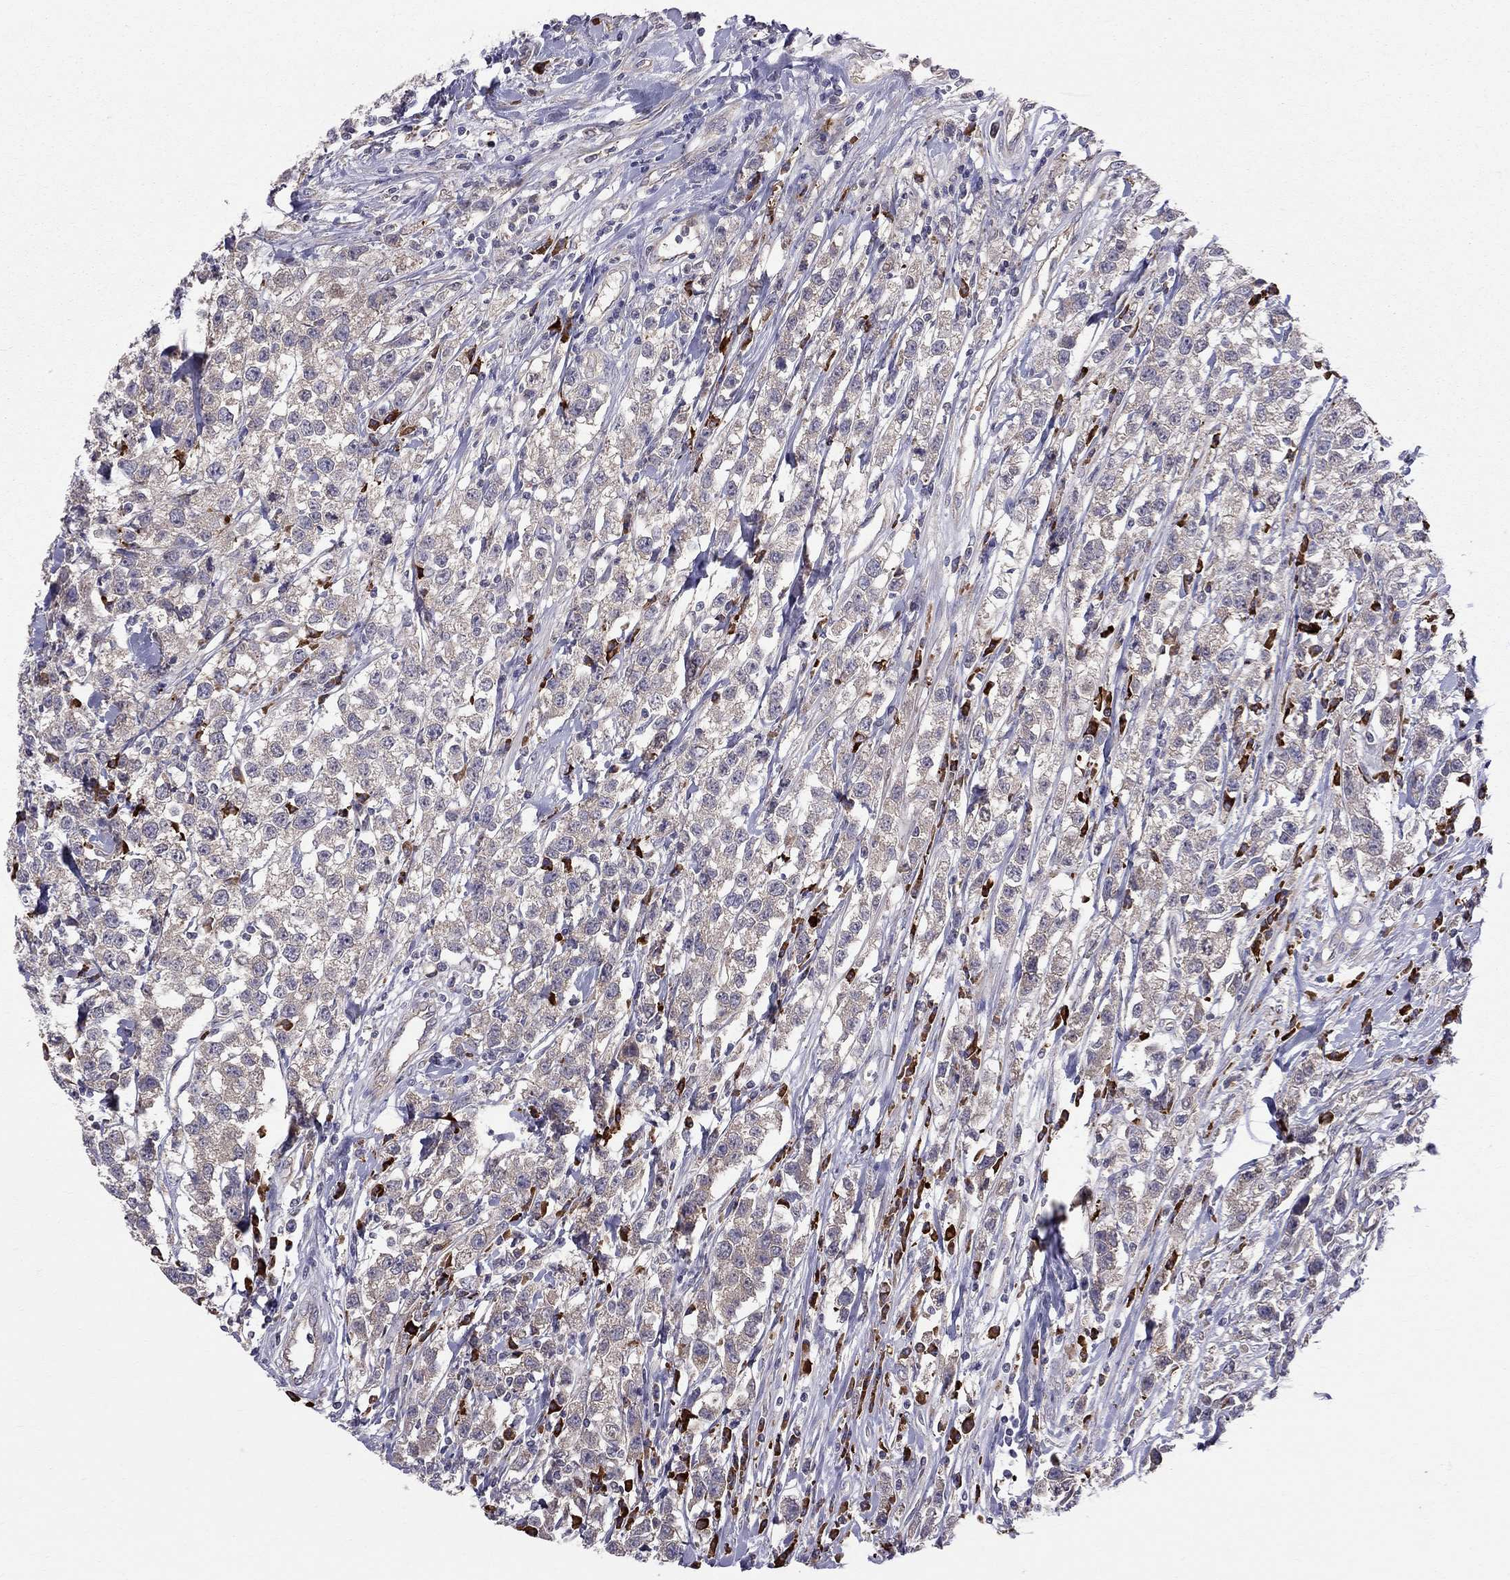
{"staining": {"intensity": "weak", "quantity": "25%-75%", "location": "cytoplasmic/membranous"}, "tissue": "testis cancer", "cell_type": "Tumor cells", "image_type": "cancer", "snomed": [{"axis": "morphology", "description": "Seminoma, NOS"}, {"axis": "topography", "description": "Testis"}], "caption": "Immunohistochemistry (IHC) photomicrograph of neoplastic tissue: human testis seminoma stained using immunohistochemistry demonstrates low levels of weak protein expression localized specifically in the cytoplasmic/membranous of tumor cells, appearing as a cytoplasmic/membranous brown color.", "gene": "PIK3CG", "patient": {"sex": "male", "age": 59}}